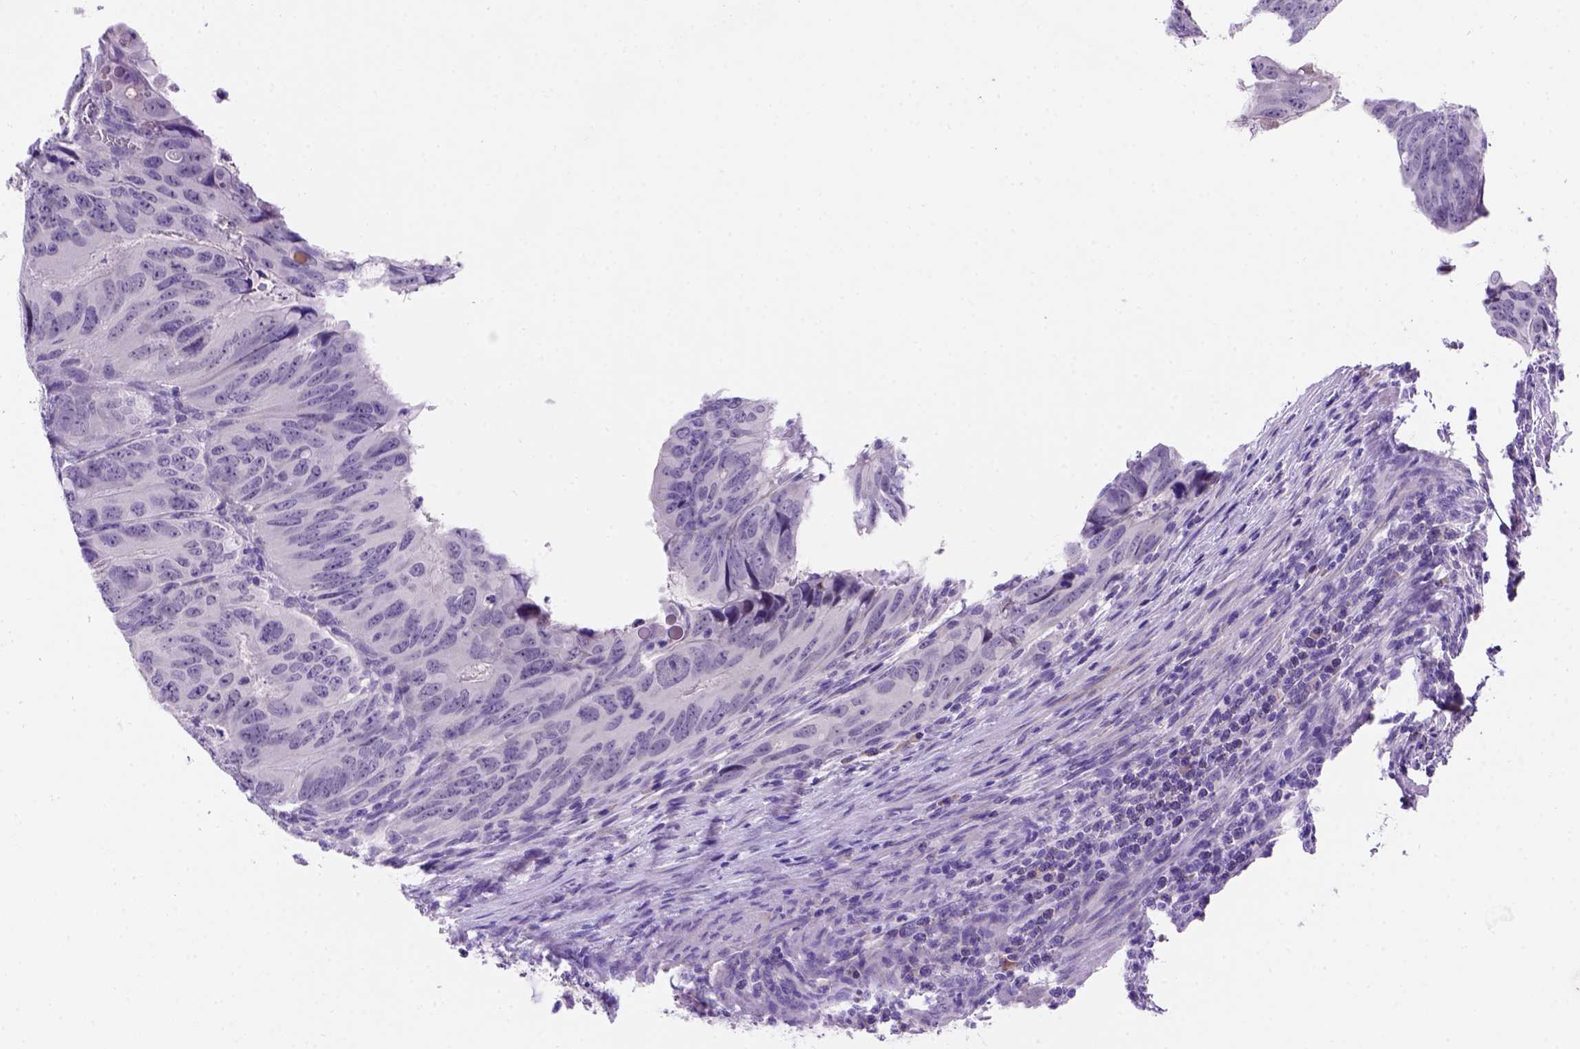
{"staining": {"intensity": "negative", "quantity": "none", "location": "none"}, "tissue": "colorectal cancer", "cell_type": "Tumor cells", "image_type": "cancer", "snomed": [{"axis": "morphology", "description": "Adenocarcinoma, NOS"}, {"axis": "topography", "description": "Colon"}], "caption": "Immunohistochemical staining of human colorectal cancer exhibits no significant staining in tumor cells.", "gene": "FAM81B", "patient": {"sex": "male", "age": 79}}